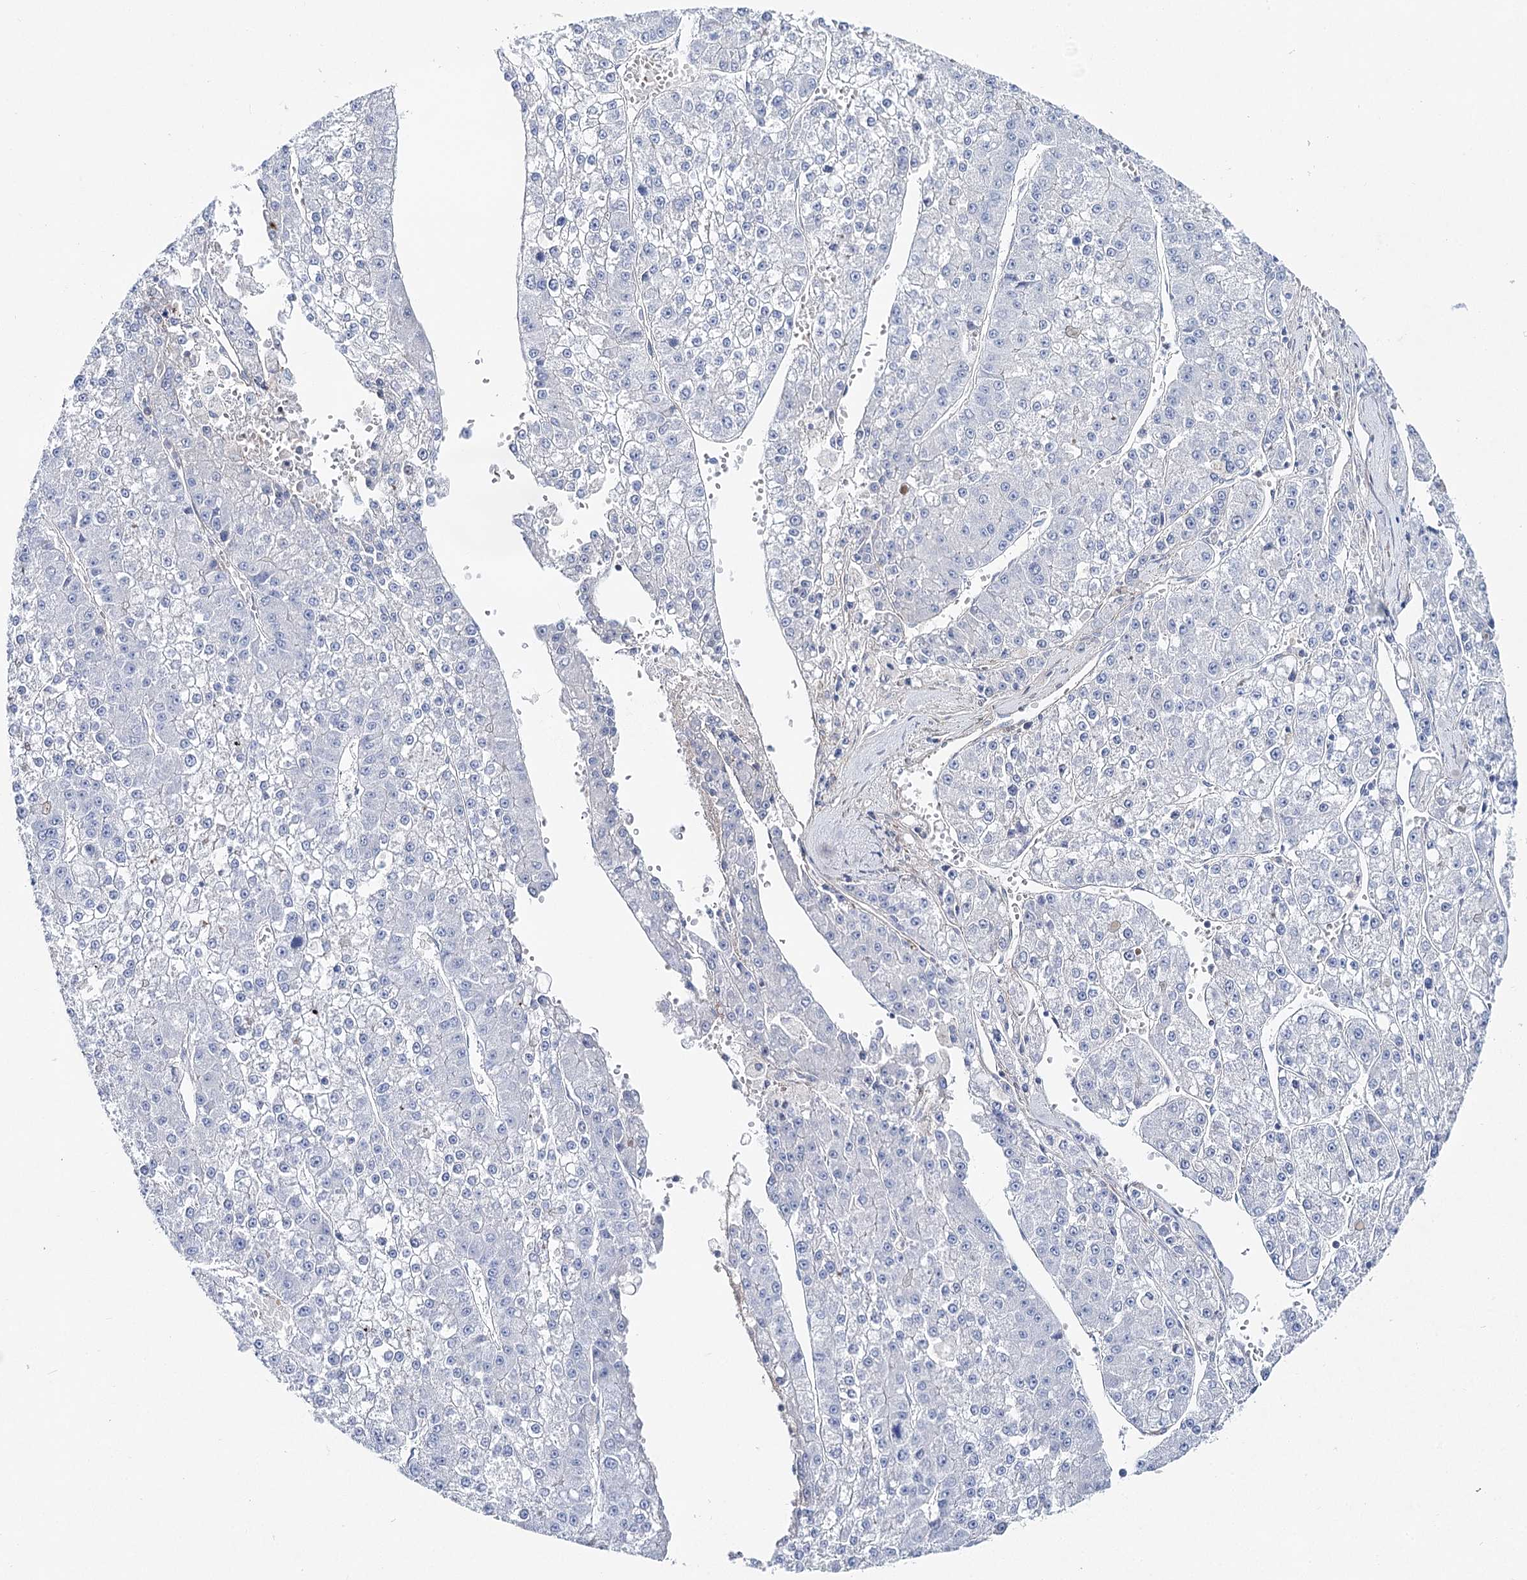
{"staining": {"intensity": "negative", "quantity": "none", "location": "none"}, "tissue": "liver cancer", "cell_type": "Tumor cells", "image_type": "cancer", "snomed": [{"axis": "morphology", "description": "Carcinoma, Hepatocellular, NOS"}, {"axis": "topography", "description": "Liver"}], "caption": "This histopathology image is of liver cancer stained with immunohistochemistry to label a protein in brown with the nuclei are counter-stained blue. There is no expression in tumor cells. (DAB (3,3'-diaminobenzidine) immunohistochemistry (IHC) with hematoxylin counter stain).", "gene": "ANKRD23", "patient": {"sex": "female", "age": 73}}